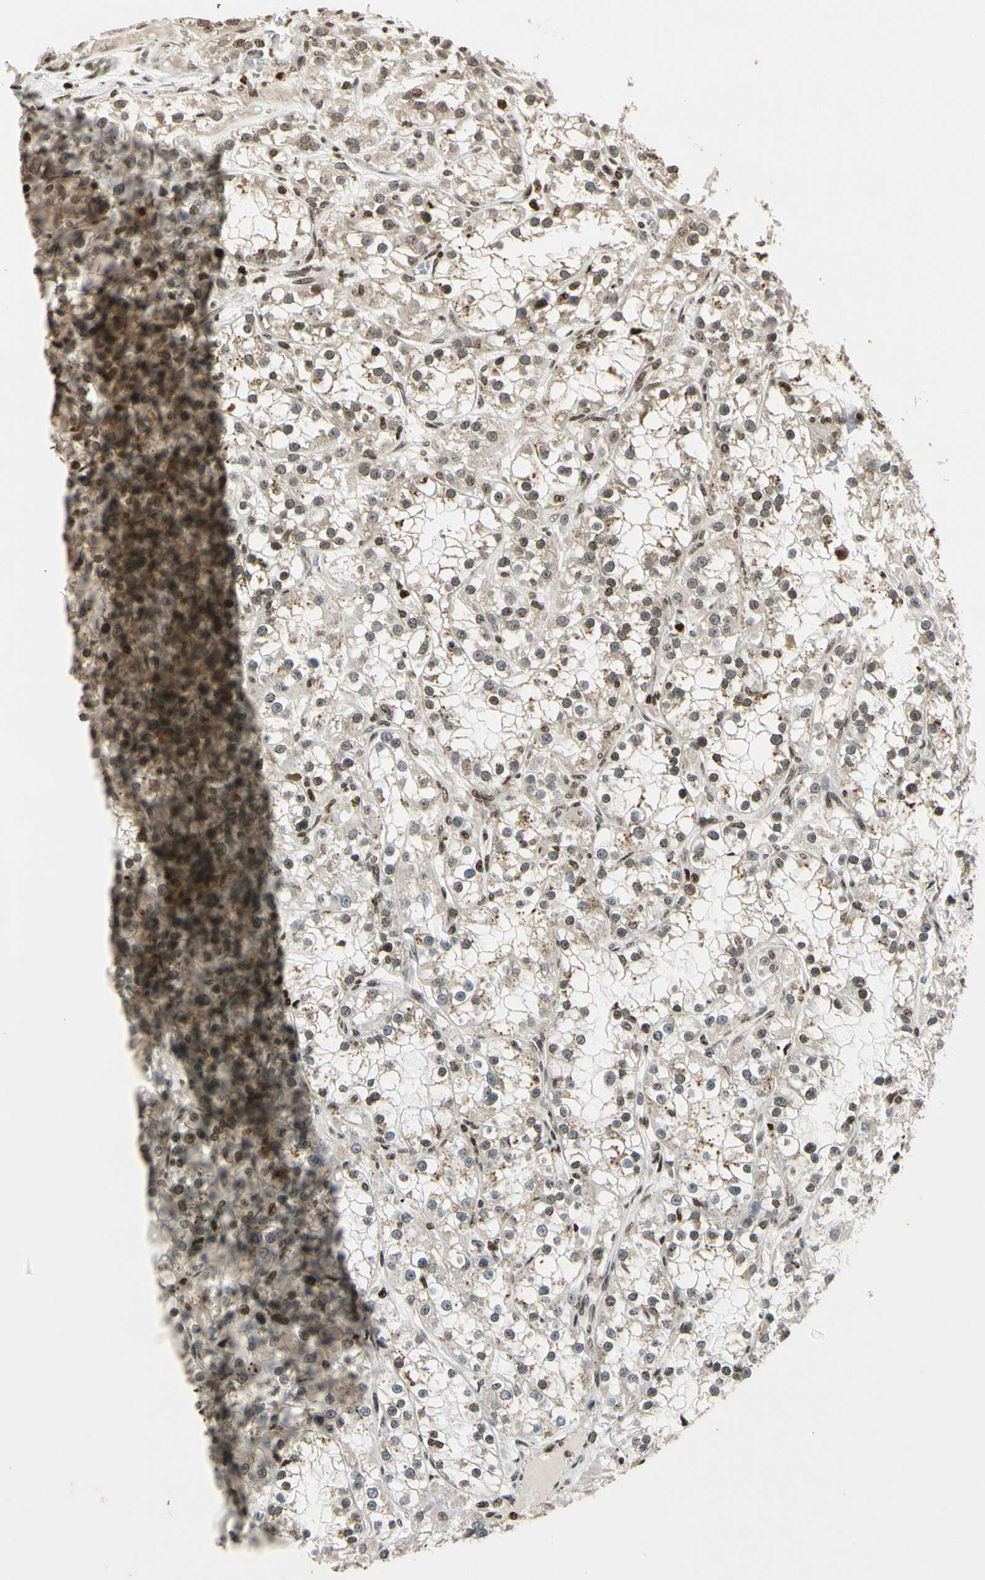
{"staining": {"intensity": "weak", "quantity": ">75%", "location": "nuclear"}, "tissue": "renal cancer", "cell_type": "Tumor cells", "image_type": "cancer", "snomed": [{"axis": "morphology", "description": "Adenocarcinoma, NOS"}, {"axis": "topography", "description": "Kidney"}], "caption": "A brown stain highlights weak nuclear expression of a protein in human renal adenocarcinoma tumor cells. (DAB IHC, brown staining for protein, blue staining for nuclei).", "gene": "TSHZ3", "patient": {"sex": "female", "age": 52}}